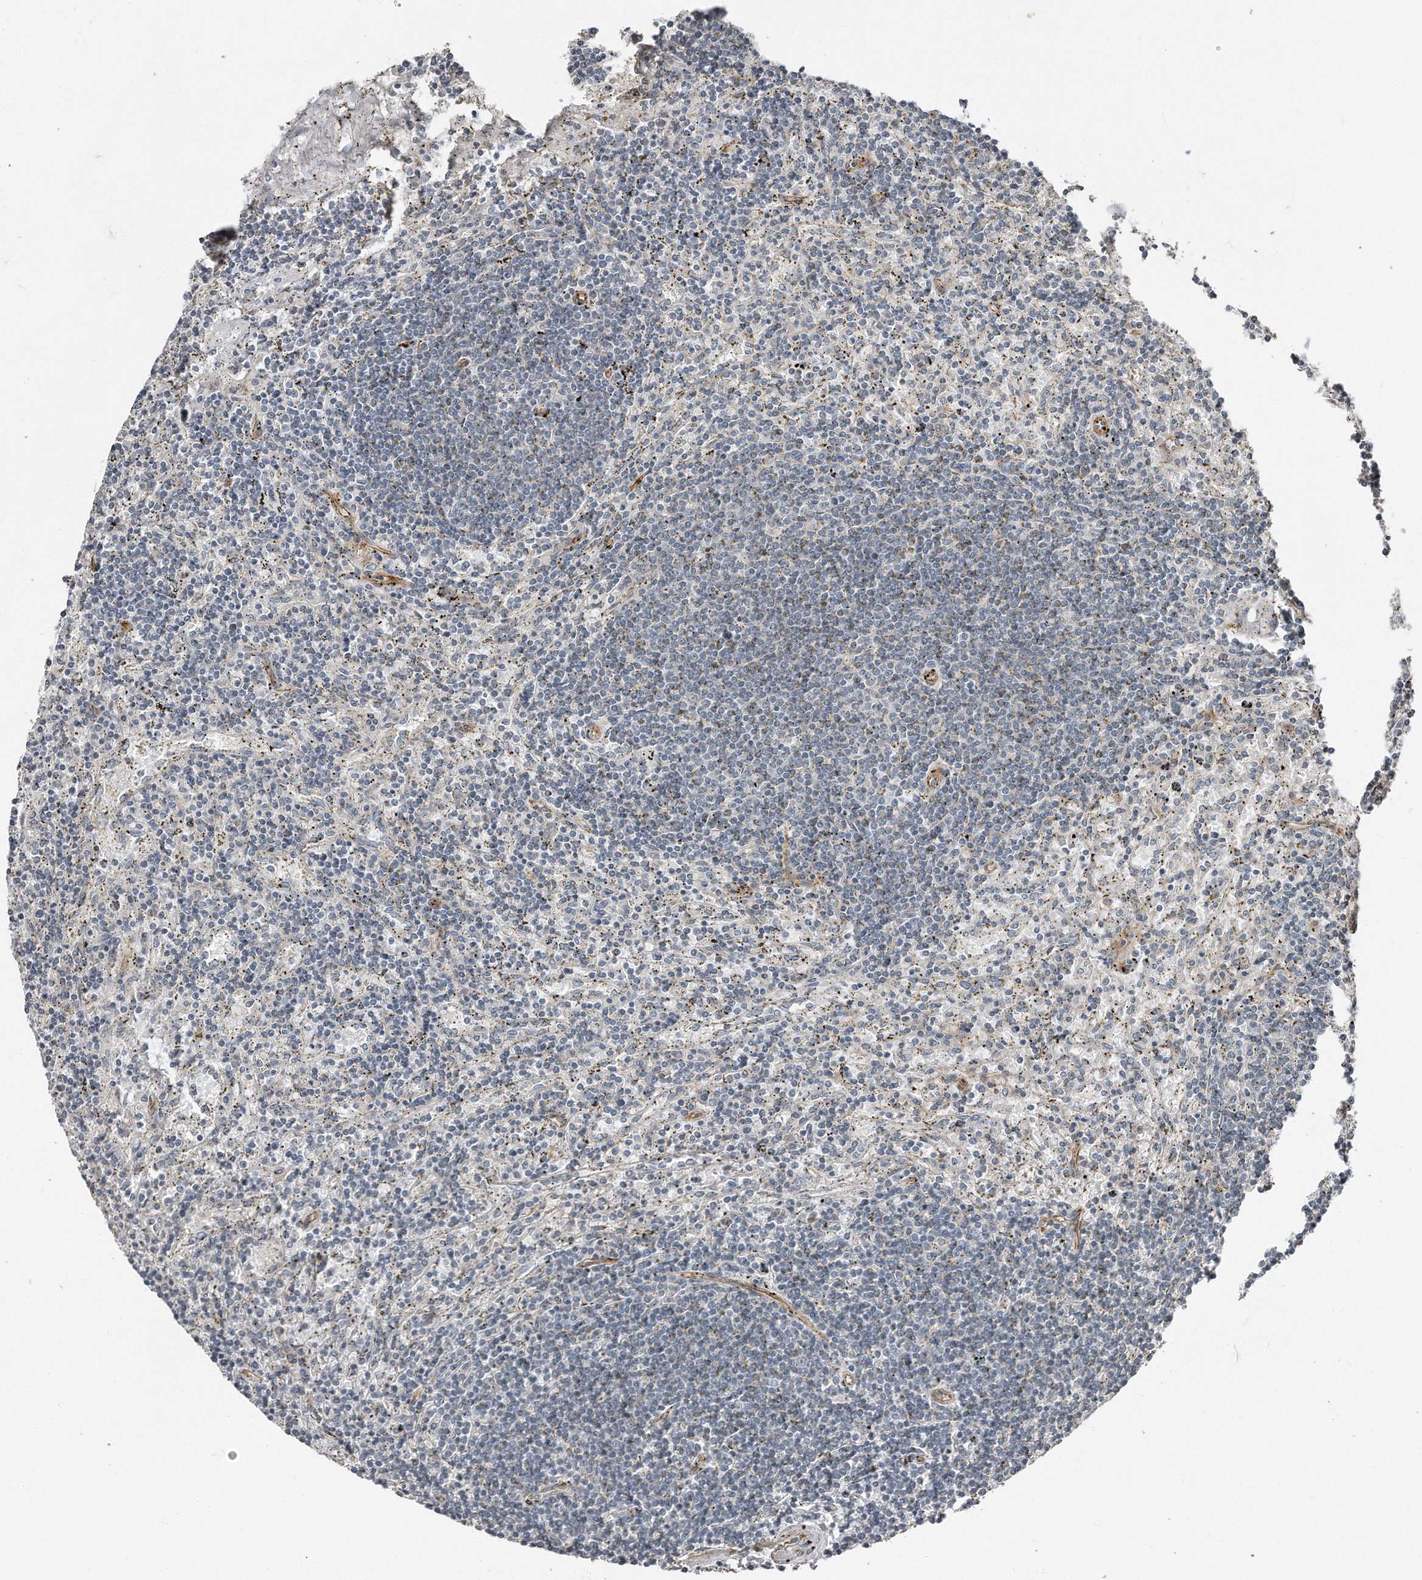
{"staining": {"intensity": "negative", "quantity": "none", "location": "none"}, "tissue": "lymphoma", "cell_type": "Tumor cells", "image_type": "cancer", "snomed": [{"axis": "morphology", "description": "Malignant lymphoma, non-Hodgkin's type, Low grade"}, {"axis": "topography", "description": "Spleen"}], "caption": "Immunohistochemistry image of lymphoma stained for a protein (brown), which shows no positivity in tumor cells. Brightfield microscopy of immunohistochemistry (IHC) stained with DAB (brown) and hematoxylin (blue), captured at high magnification.", "gene": "SNAP47", "patient": {"sex": "male", "age": 76}}